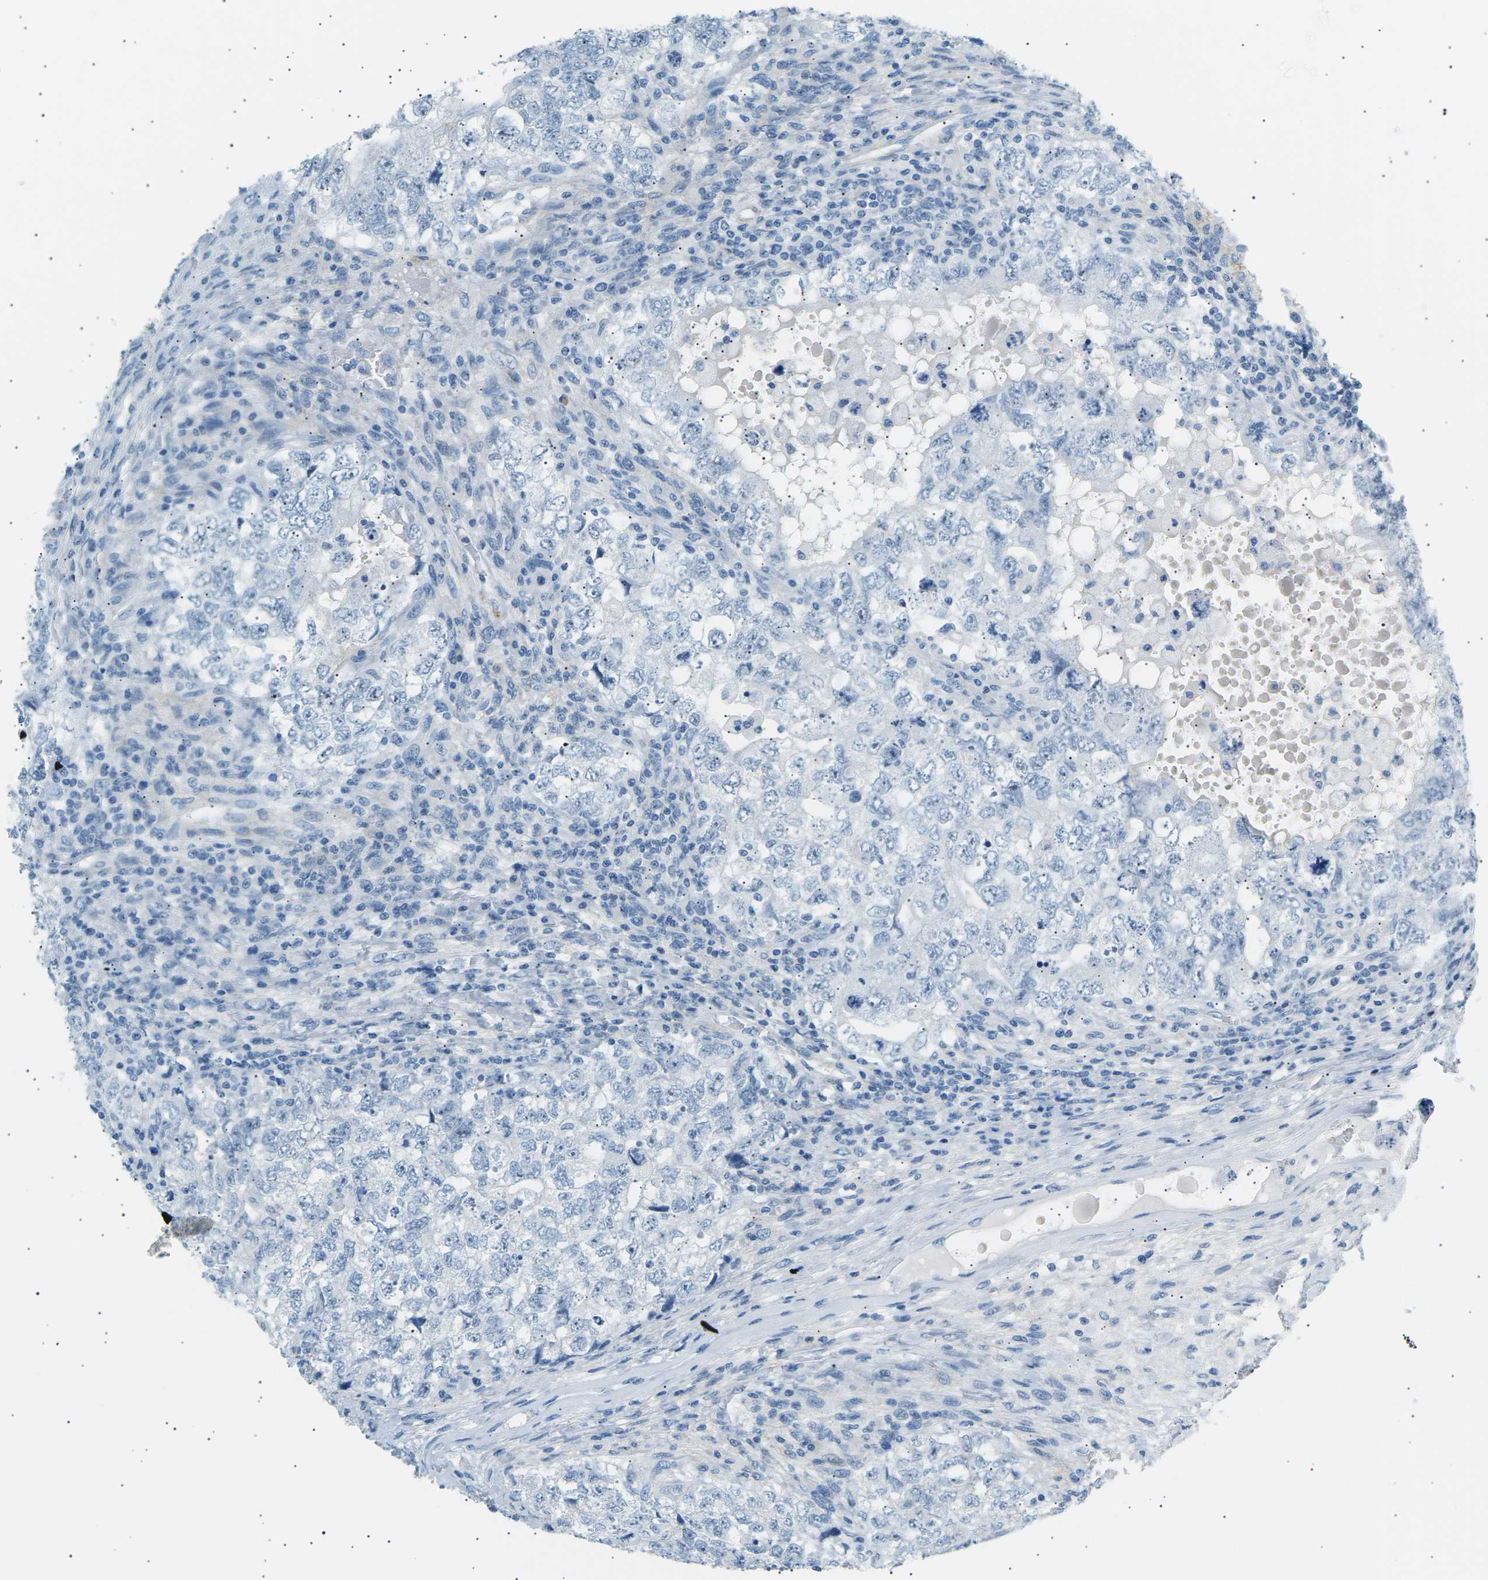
{"staining": {"intensity": "negative", "quantity": "none", "location": "none"}, "tissue": "testis cancer", "cell_type": "Tumor cells", "image_type": "cancer", "snomed": [{"axis": "morphology", "description": "Carcinoma, Embryonal, NOS"}, {"axis": "topography", "description": "Testis"}], "caption": "This is an immunohistochemistry histopathology image of human embryonal carcinoma (testis). There is no positivity in tumor cells.", "gene": "SEPTIN5", "patient": {"sex": "male", "age": 36}}